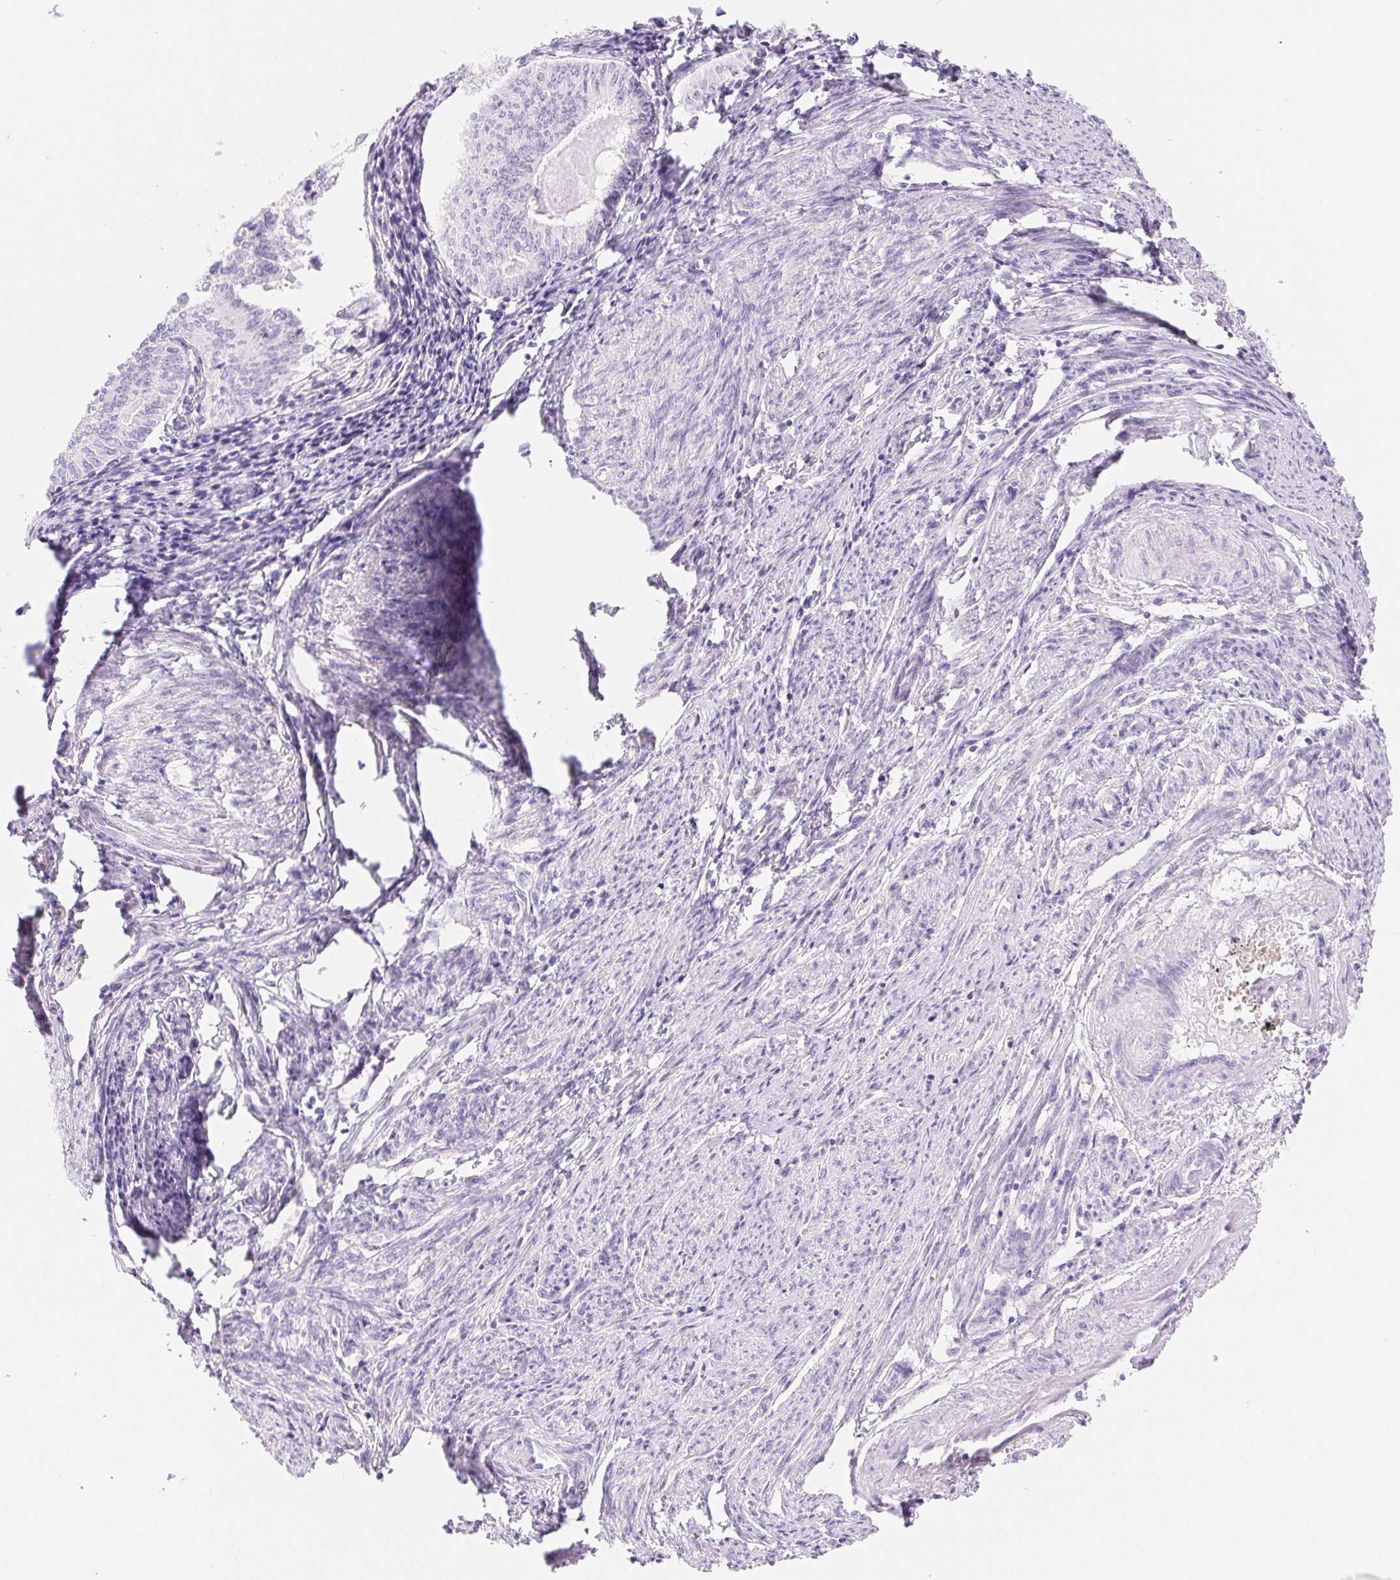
{"staining": {"intensity": "negative", "quantity": "none", "location": "none"}, "tissue": "endometrial cancer", "cell_type": "Tumor cells", "image_type": "cancer", "snomed": [{"axis": "morphology", "description": "Carcinoma, NOS"}, {"axis": "topography", "description": "Uterus"}], "caption": "IHC histopathology image of neoplastic tissue: endometrial cancer (carcinoma) stained with DAB demonstrates no significant protein staining in tumor cells.", "gene": "PNLIP", "patient": {"sex": "female", "age": 76}}